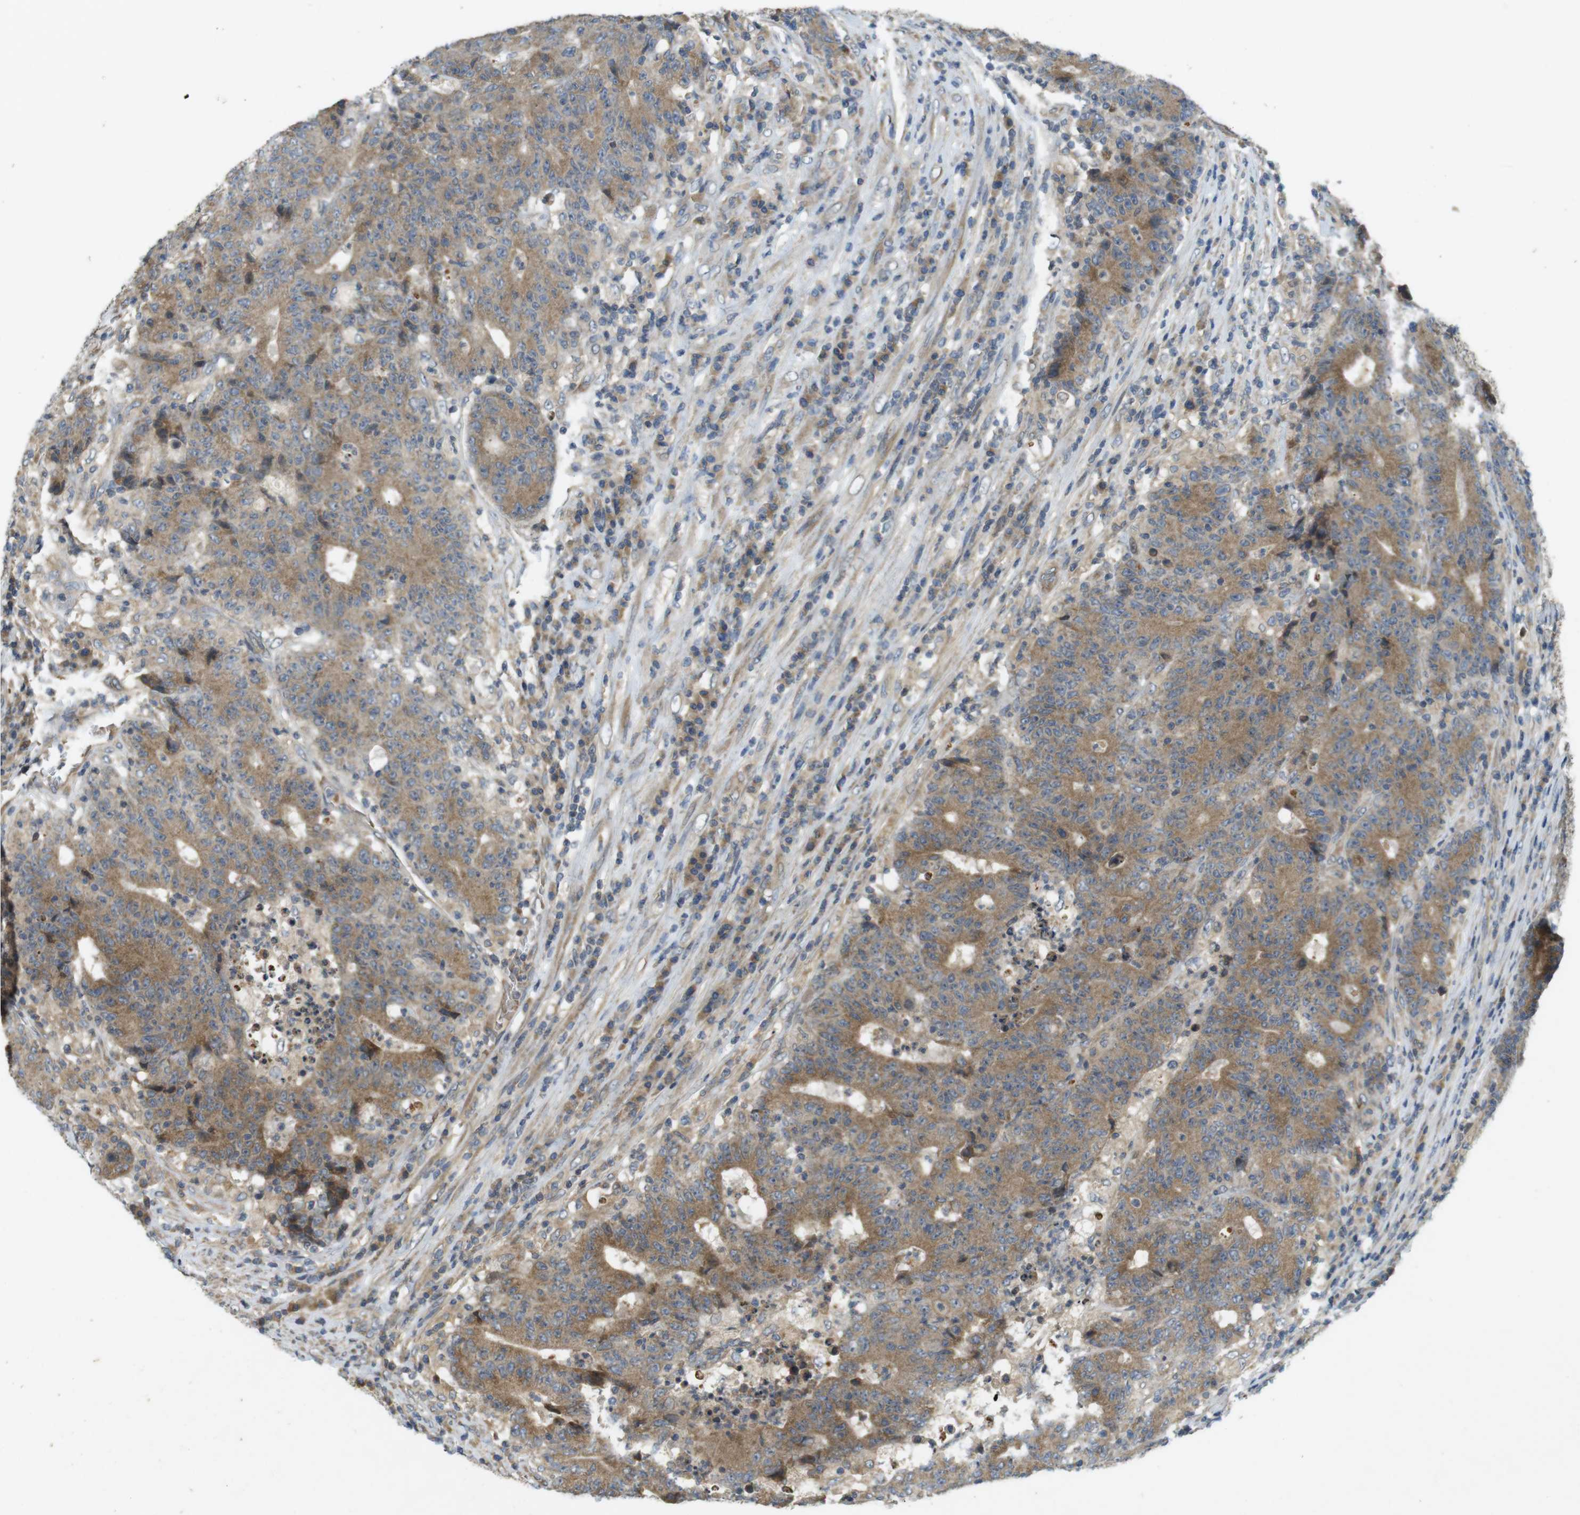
{"staining": {"intensity": "moderate", "quantity": ">75%", "location": "cytoplasmic/membranous"}, "tissue": "colorectal cancer", "cell_type": "Tumor cells", "image_type": "cancer", "snomed": [{"axis": "morphology", "description": "Normal tissue, NOS"}, {"axis": "morphology", "description": "Adenocarcinoma, NOS"}, {"axis": "topography", "description": "Colon"}], "caption": "Immunohistochemistry histopathology image of neoplastic tissue: colorectal cancer stained using immunohistochemistry displays medium levels of moderate protein expression localized specifically in the cytoplasmic/membranous of tumor cells, appearing as a cytoplasmic/membranous brown color.", "gene": "CLTC", "patient": {"sex": "female", "age": 75}}